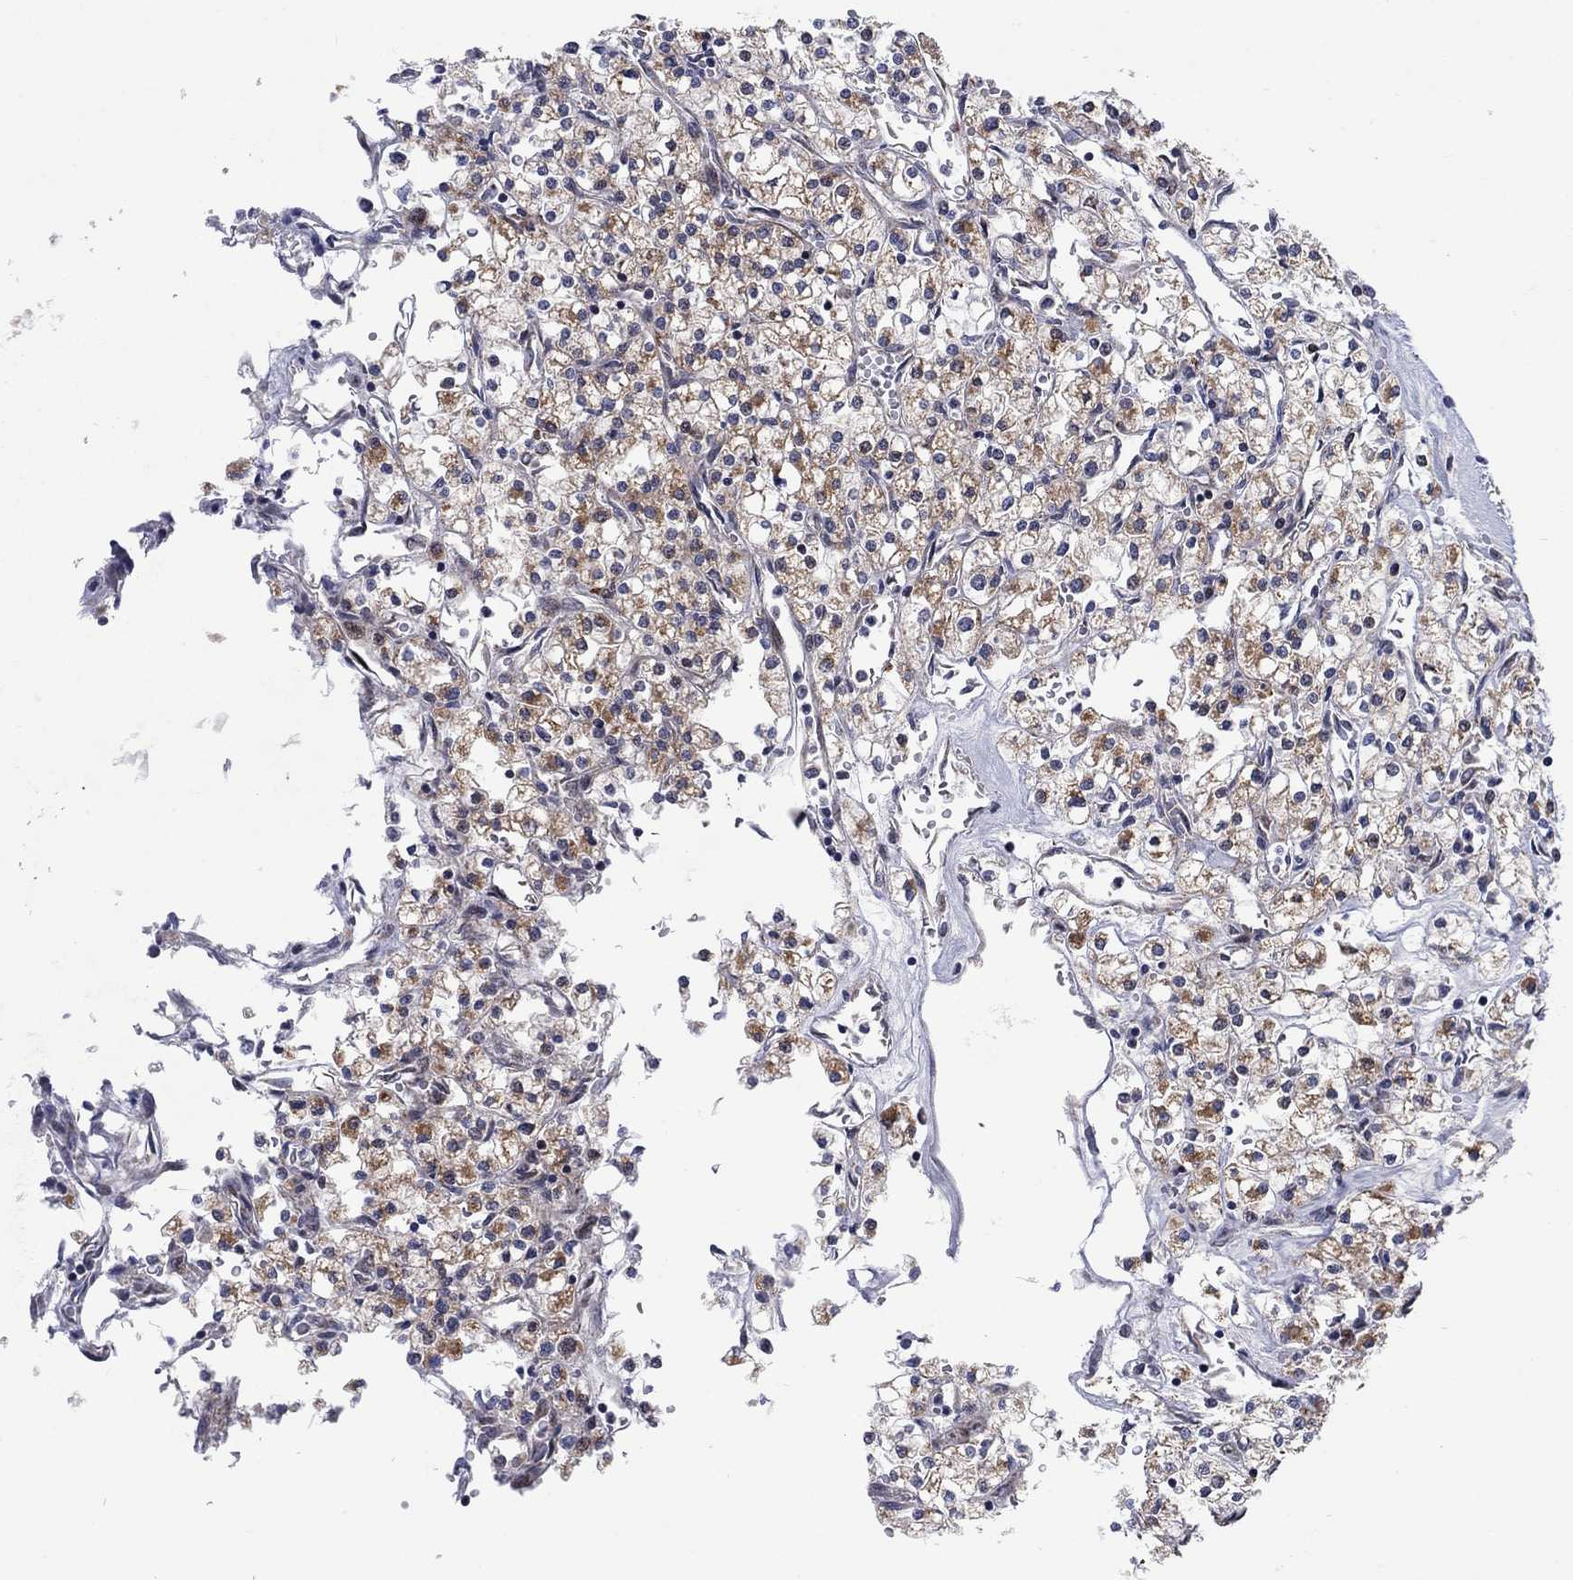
{"staining": {"intensity": "moderate", "quantity": "25%-75%", "location": "cytoplasmic/membranous"}, "tissue": "renal cancer", "cell_type": "Tumor cells", "image_type": "cancer", "snomed": [{"axis": "morphology", "description": "Adenocarcinoma, NOS"}, {"axis": "topography", "description": "Kidney"}], "caption": "Tumor cells show medium levels of moderate cytoplasmic/membranous expression in about 25%-75% of cells in renal cancer (adenocarcinoma).", "gene": "SLC35F2", "patient": {"sex": "male", "age": 80}}